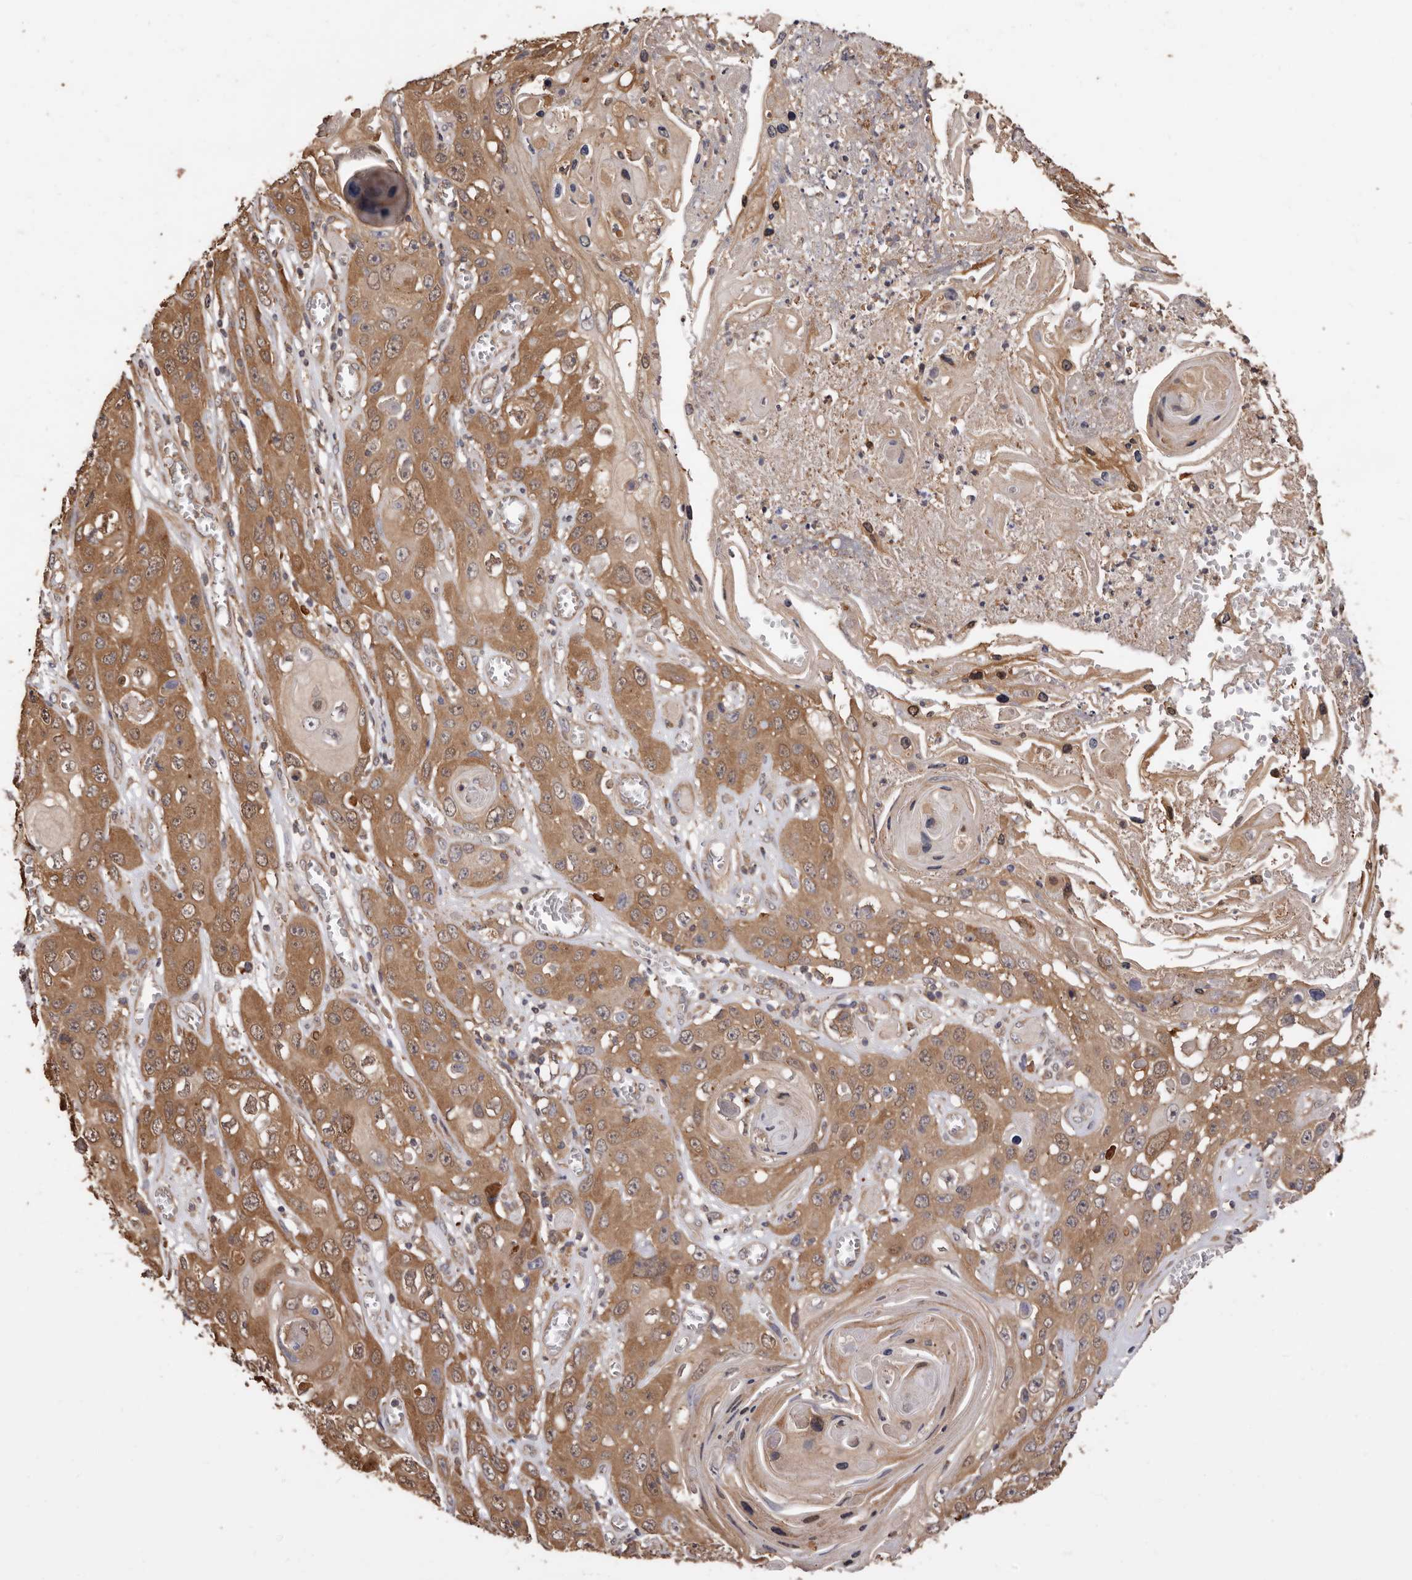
{"staining": {"intensity": "moderate", "quantity": ">75%", "location": "cytoplasmic/membranous"}, "tissue": "skin cancer", "cell_type": "Tumor cells", "image_type": "cancer", "snomed": [{"axis": "morphology", "description": "Squamous cell carcinoma, NOS"}, {"axis": "topography", "description": "Skin"}], "caption": "Immunohistochemical staining of skin cancer (squamous cell carcinoma) reveals medium levels of moderate cytoplasmic/membranous positivity in approximately >75% of tumor cells.", "gene": "COQ8B", "patient": {"sex": "male", "age": 55}}